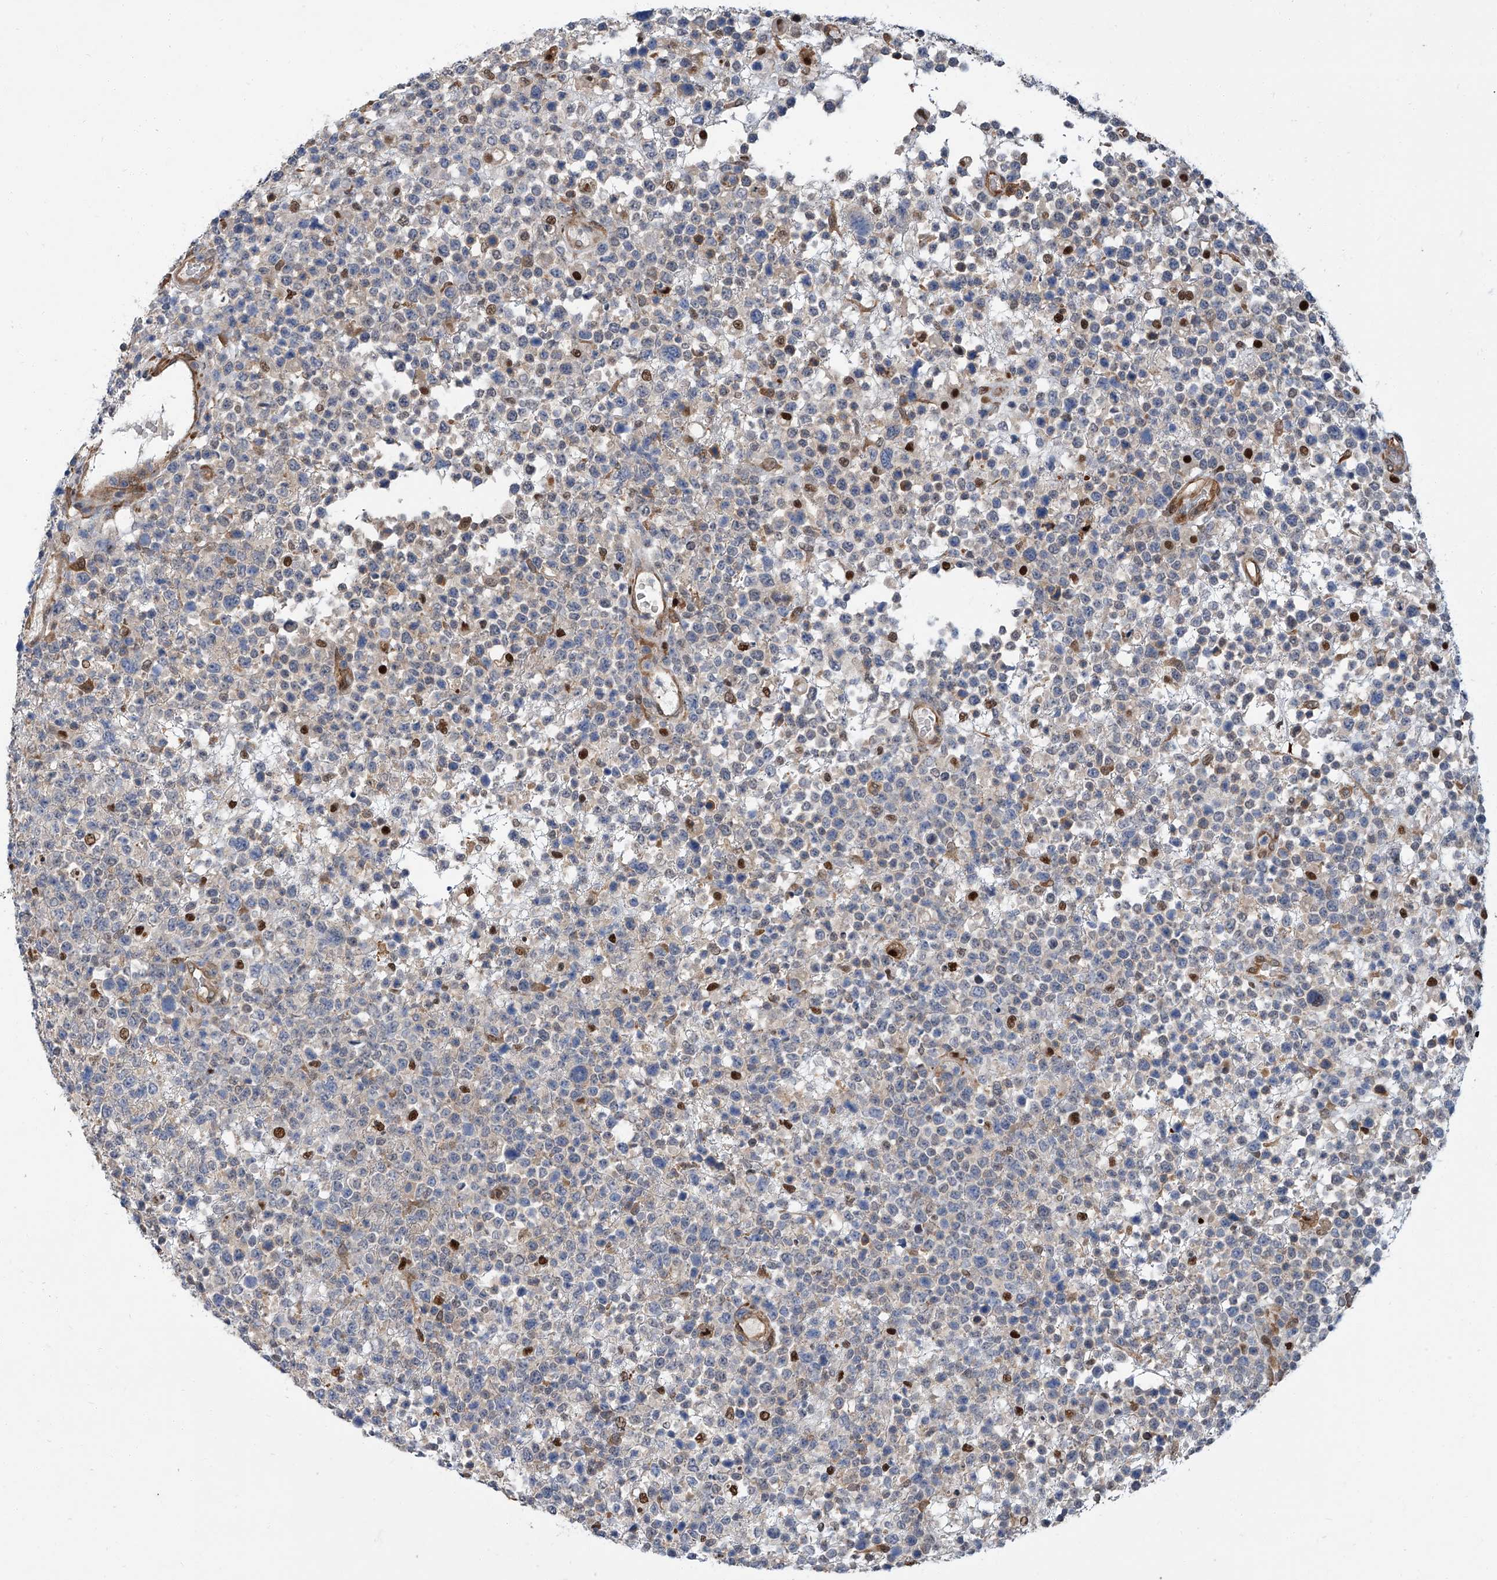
{"staining": {"intensity": "negative", "quantity": "none", "location": "none"}, "tissue": "lymphoma", "cell_type": "Tumor cells", "image_type": "cancer", "snomed": [{"axis": "morphology", "description": "Malignant lymphoma, non-Hodgkin's type, High grade"}, {"axis": "topography", "description": "Colon"}], "caption": "Photomicrograph shows no protein positivity in tumor cells of lymphoma tissue.", "gene": "PSMB10", "patient": {"sex": "female", "age": 53}}